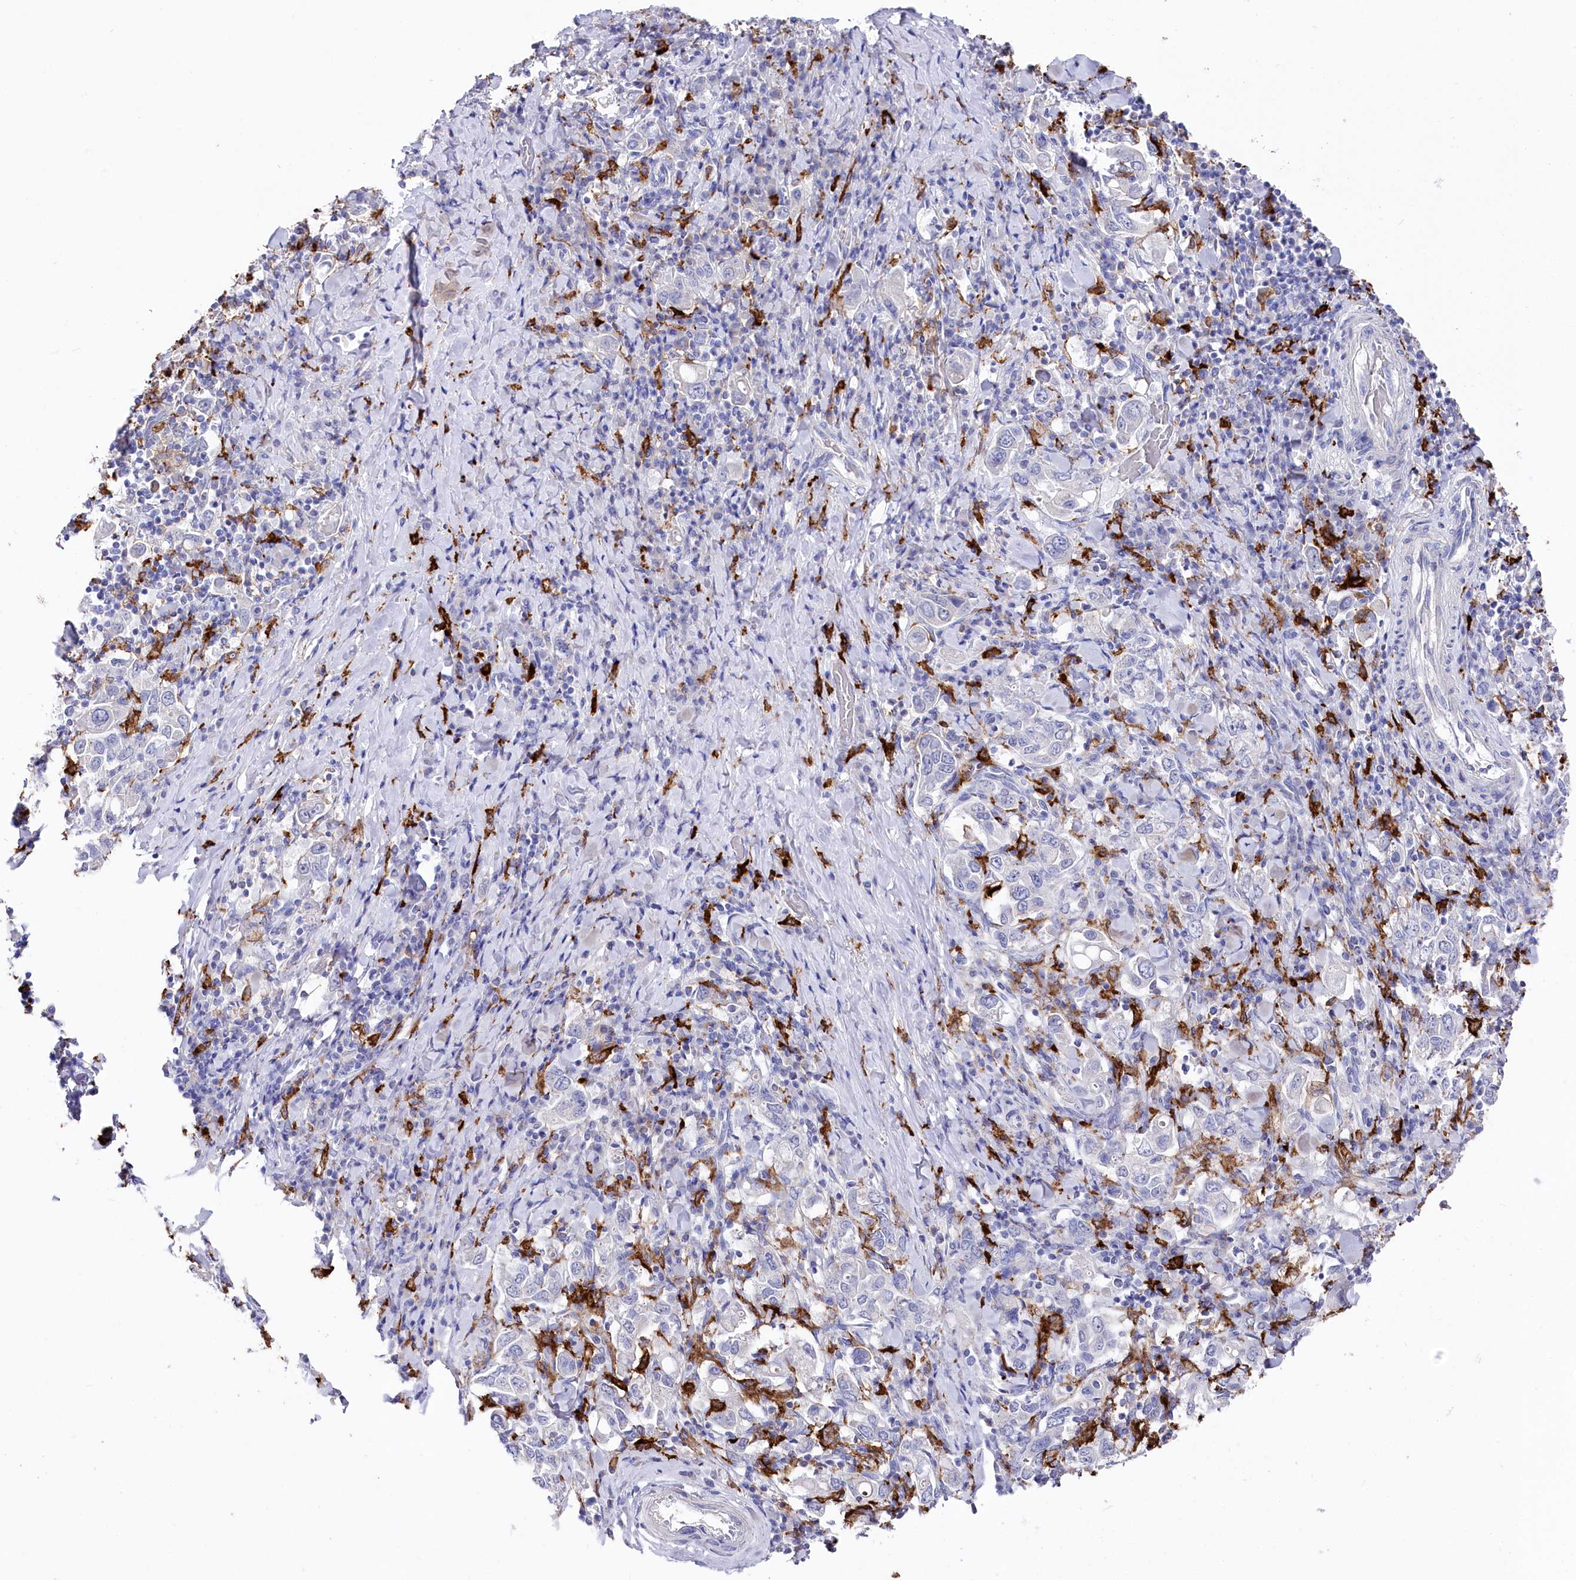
{"staining": {"intensity": "negative", "quantity": "none", "location": "none"}, "tissue": "stomach cancer", "cell_type": "Tumor cells", "image_type": "cancer", "snomed": [{"axis": "morphology", "description": "Adenocarcinoma, NOS"}, {"axis": "topography", "description": "Stomach, upper"}], "caption": "Human stomach cancer (adenocarcinoma) stained for a protein using IHC shows no staining in tumor cells.", "gene": "CLEC4M", "patient": {"sex": "male", "age": 62}}